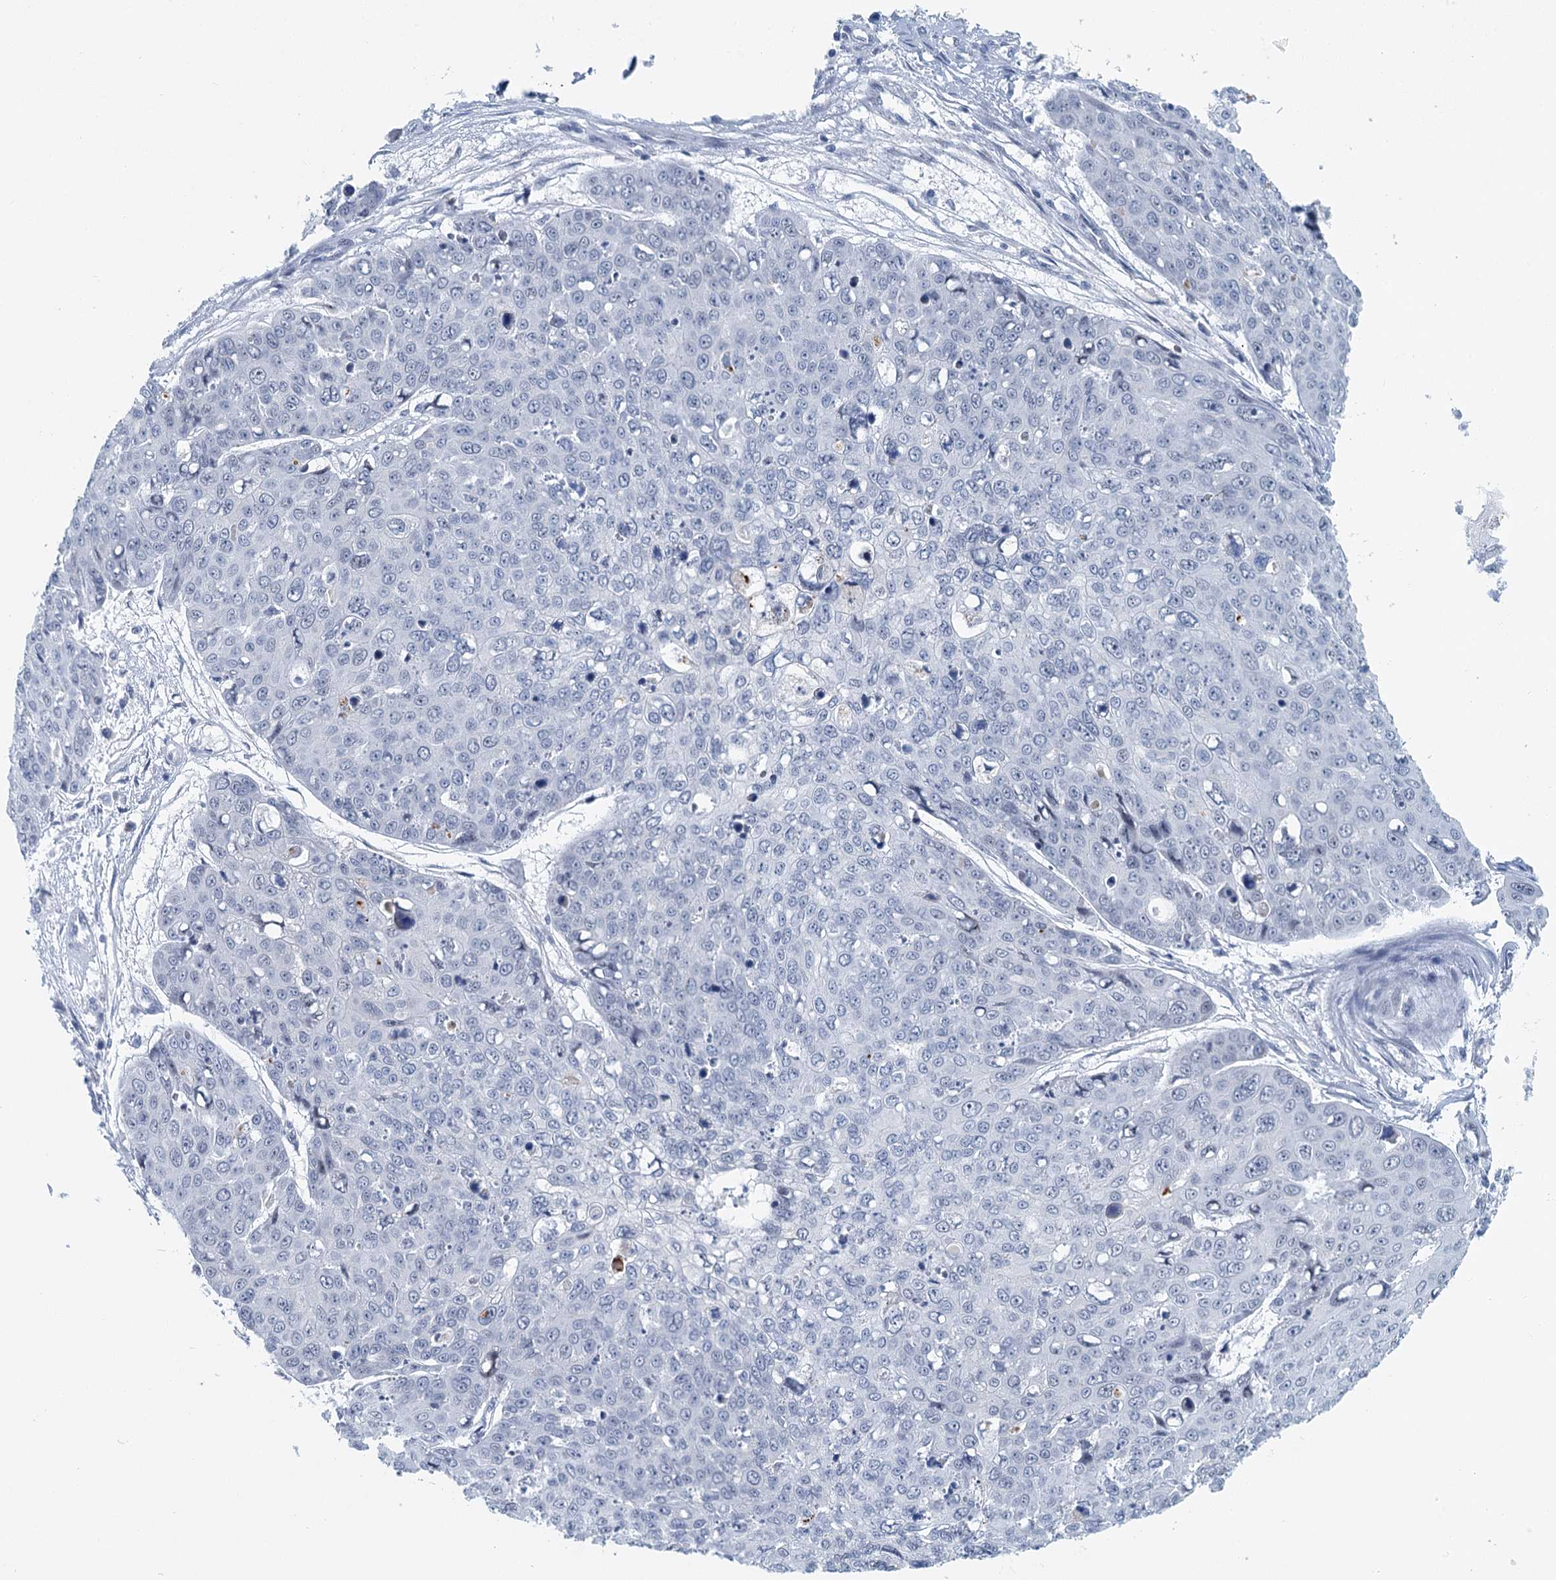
{"staining": {"intensity": "negative", "quantity": "none", "location": "none"}, "tissue": "skin cancer", "cell_type": "Tumor cells", "image_type": "cancer", "snomed": [{"axis": "morphology", "description": "Squamous cell carcinoma, NOS"}, {"axis": "topography", "description": "Skin"}], "caption": "High magnification brightfield microscopy of skin cancer (squamous cell carcinoma) stained with DAB (brown) and counterstained with hematoxylin (blue): tumor cells show no significant expression.", "gene": "ZNF527", "patient": {"sex": "male", "age": 71}}